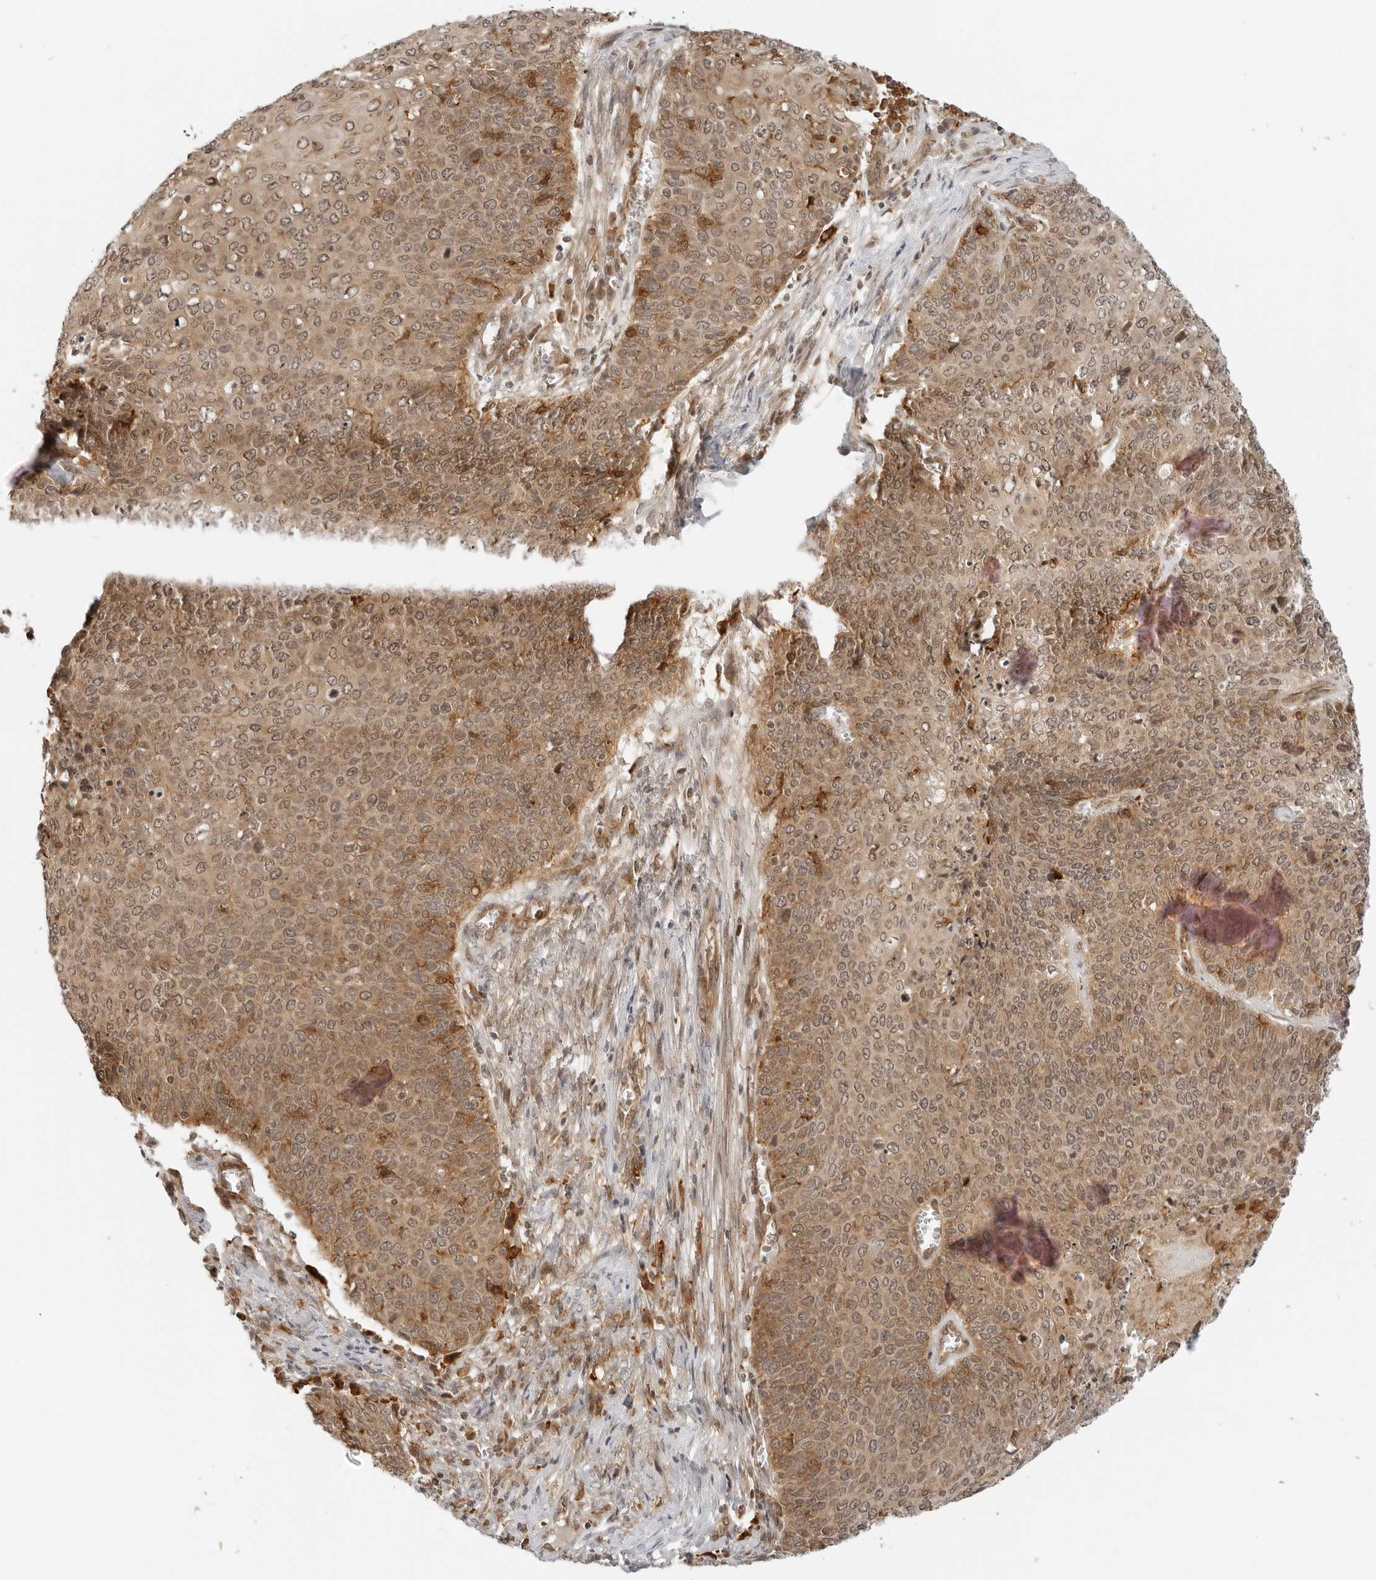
{"staining": {"intensity": "moderate", "quantity": ">75%", "location": "cytoplasmic/membranous"}, "tissue": "cervical cancer", "cell_type": "Tumor cells", "image_type": "cancer", "snomed": [{"axis": "morphology", "description": "Squamous cell carcinoma, NOS"}, {"axis": "topography", "description": "Cervix"}], "caption": "Protein expression analysis of human cervical squamous cell carcinoma reveals moderate cytoplasmic/membranous expression in approximately >75% of tumor cells. (DAB = brown stain, brightfield microscopy at high magnification).", "gene": "RC3H1", "patient": {"sex": "female", "age": 39}}